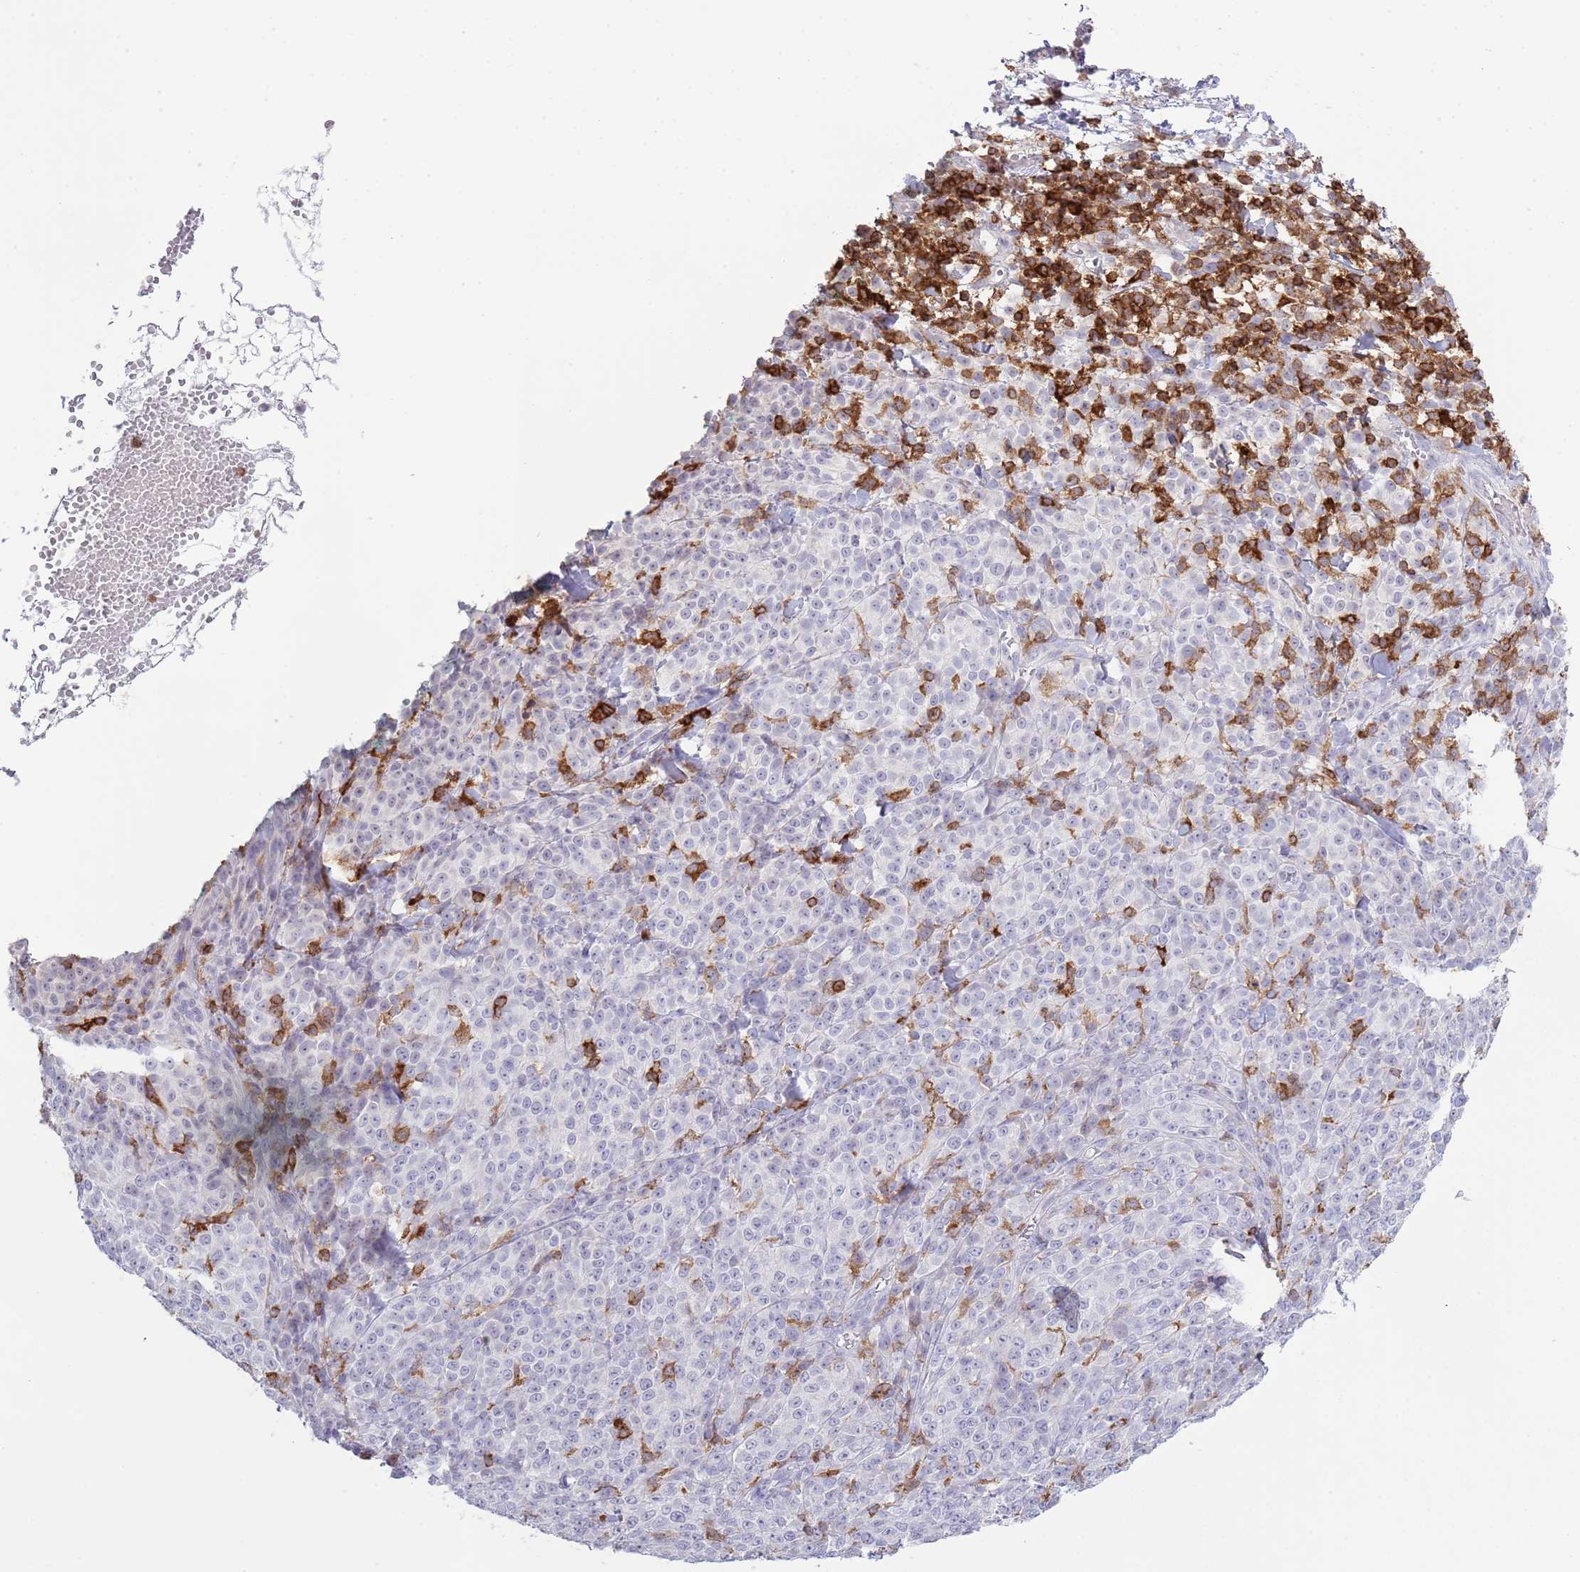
{"staining": {"intensity": "negative", "quantity": "none", "location": "none"}, "tissue": "melanoma", "cell_type": "Tumor cells", "image_type": "cancer", "snomed": [{"axis": "morphology", "description": "Normal tissue, NOS"}, {"axis": "morphology", "description": "Malignant melanoma, NOS"}, {"axis": "topography", "description": "Skin"}], "caption": "An immunohistochemistry photomicrograph of melanoma is shown. There is no staining in tumor cells of melanoma.", "gene": "LPXN", "patient": {"sex": "female", "age": 34}}